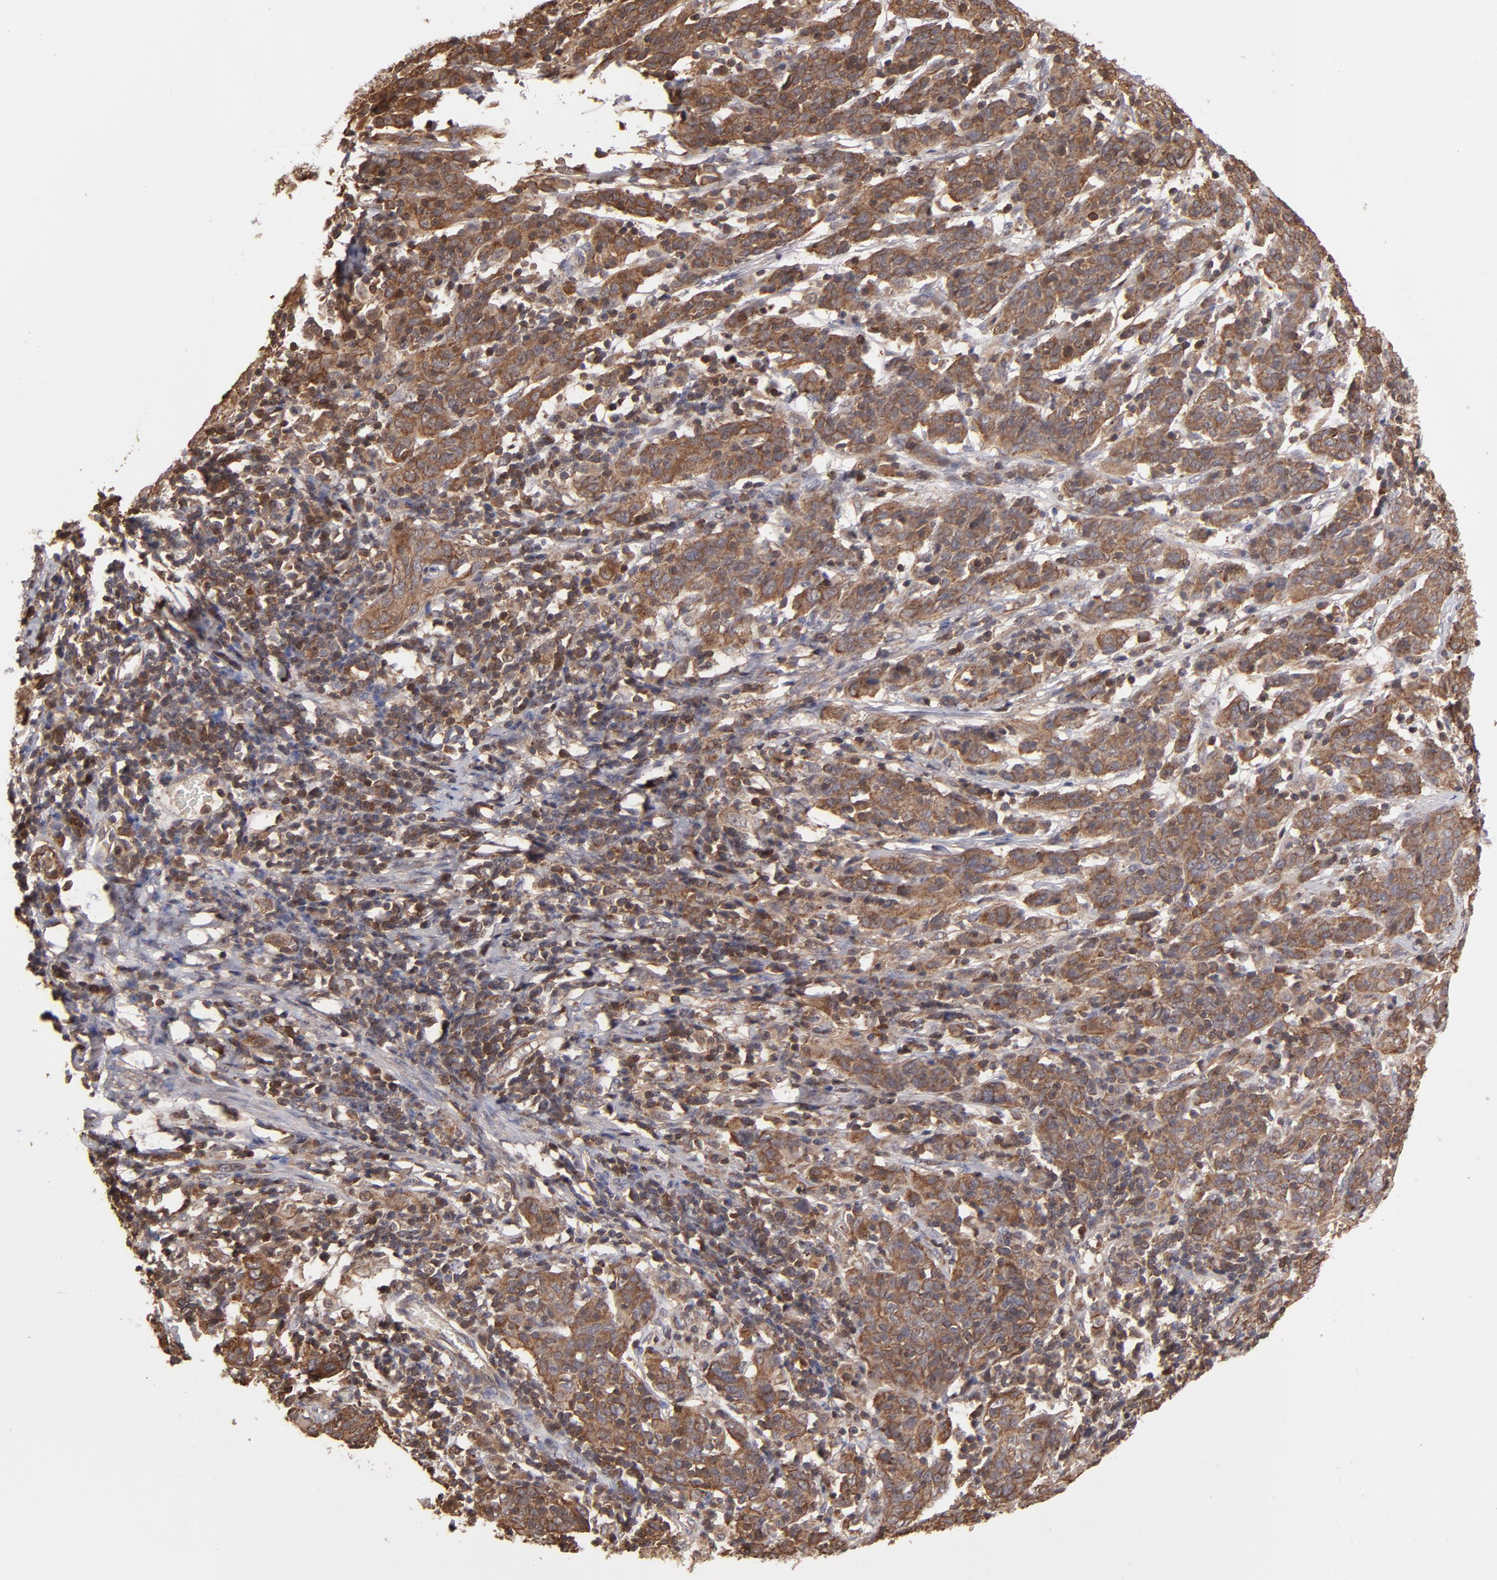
{"staining": {"intensity": "moderate", "quantity": ">75%", "location": "cytoplasmic/membranous"}, "tissue": "cervical cancer", "cell_type": "Tumor cells", "image_type": "cancer", "snomed": [{"axis": "morphology", "description": "Normal tissue, NOS"}, {"axis": "morphology", "description": "Squamous cell carcinoma, NOS"}, {"axis": "topography", "description": "Cervix"}], "caption": "Immunohistochemical staining of cervical cancer (squamous cell carcinoma) reveals moderate cytoplasmic/membranous protein staining in about >75% of tumor cells. The staining is performed using DAB brown chromogen to label protein expression. The nuclei are counter-stained blue using hematoxylin.", "gene": "RPS6KA6", "patient": {"sex": "female", "age": 67}}